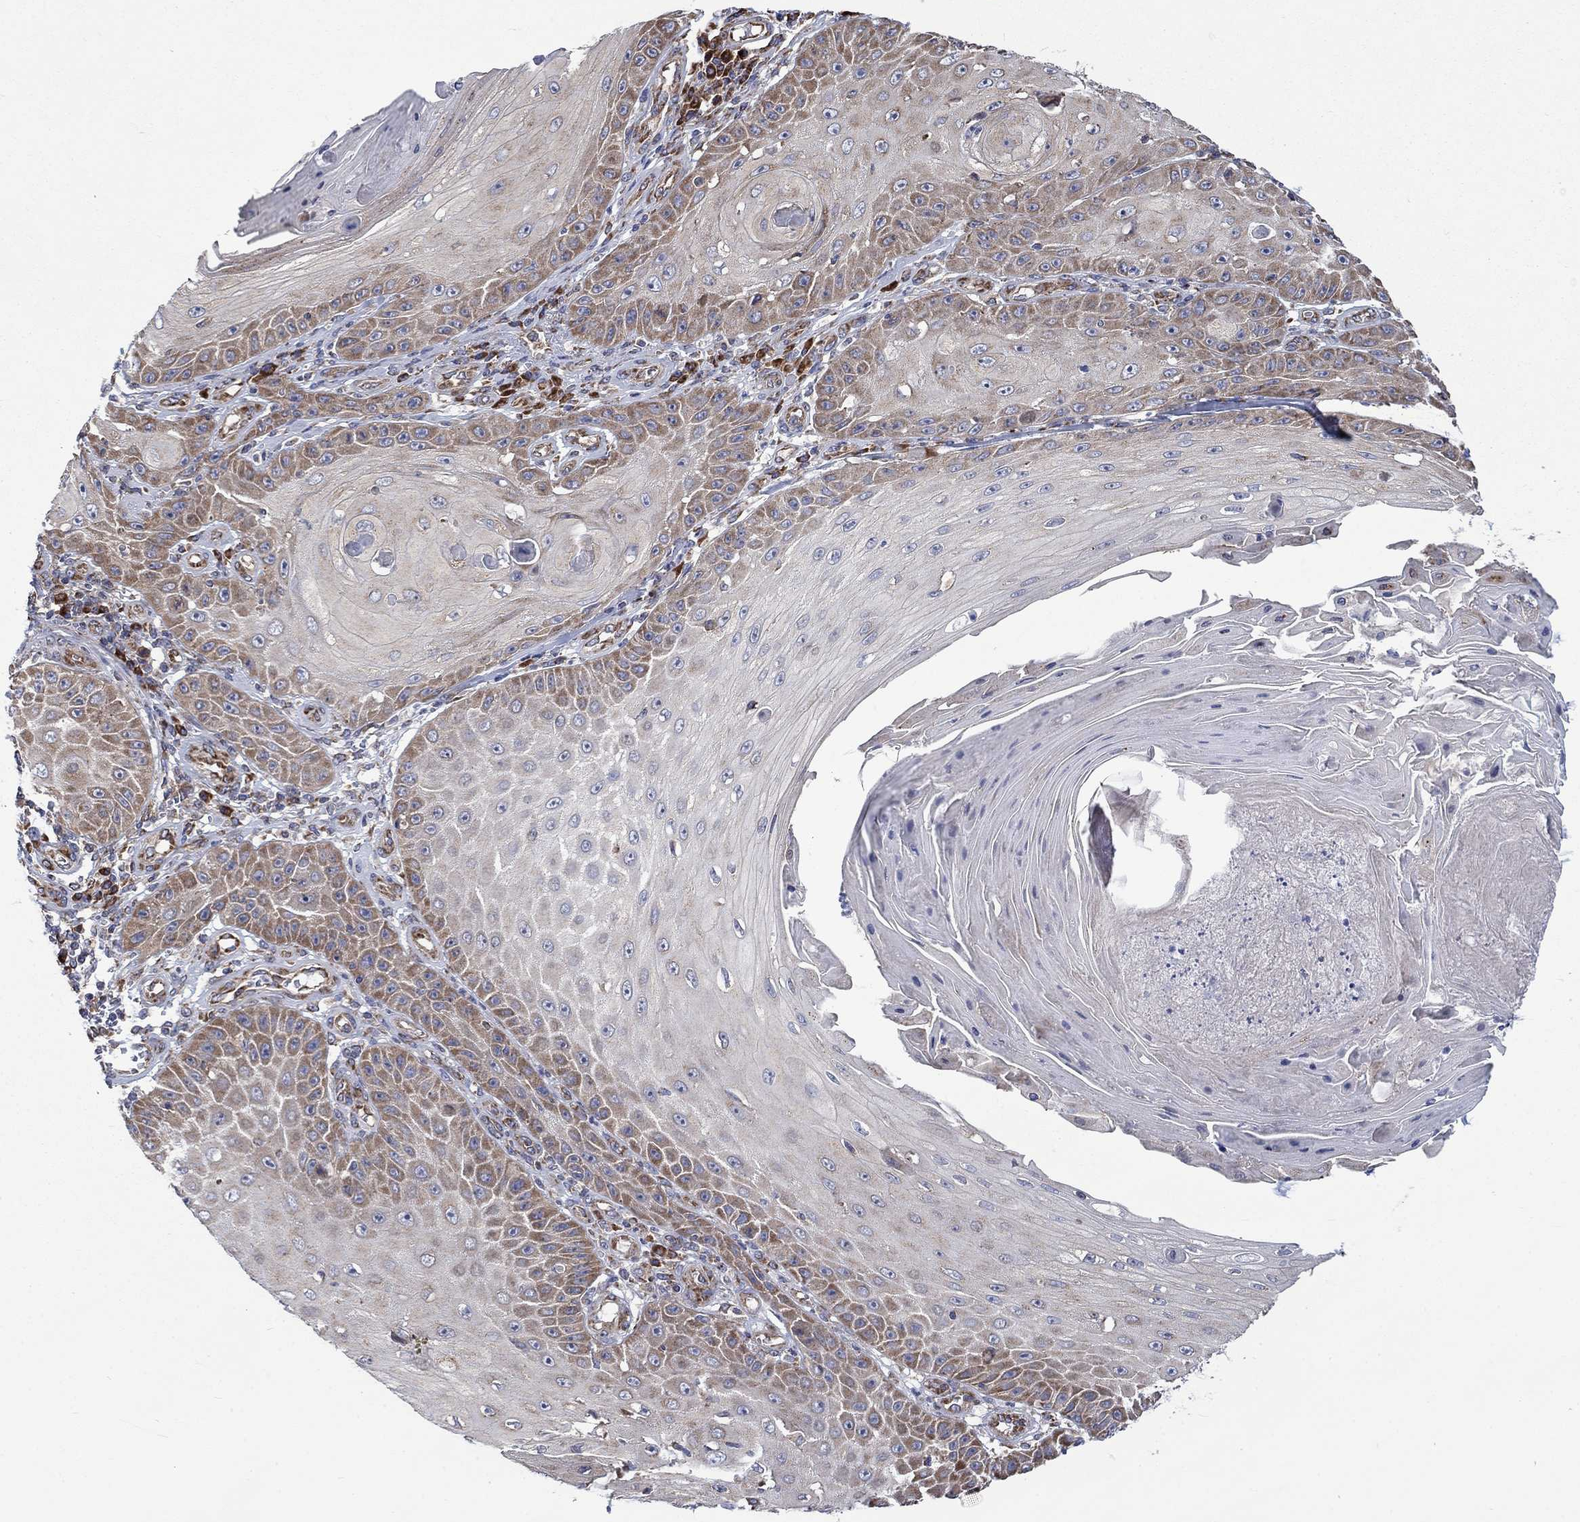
{"staining": {"intensity": "weak", "quantity": "25%-75%", "location": "cytoplasmic/membranous"}, "tissue": "skin cancer", "cell_type": "Tumor cells", "image_type": "cancer", "snomed": [{"axis": "morphology", "description": "Squamous cell carcinoma, NOS"}, {"axis": "topography", "description": "Skin"}], "caption": "Weak cytoplasmic/membranous positivity for a protein is appreciated in approximately 25%-75% of tumor cells of skin cancer using immunohistochemistry.", "gene": "RPLP0", "patient": {"sex": "male", "age": 70}}